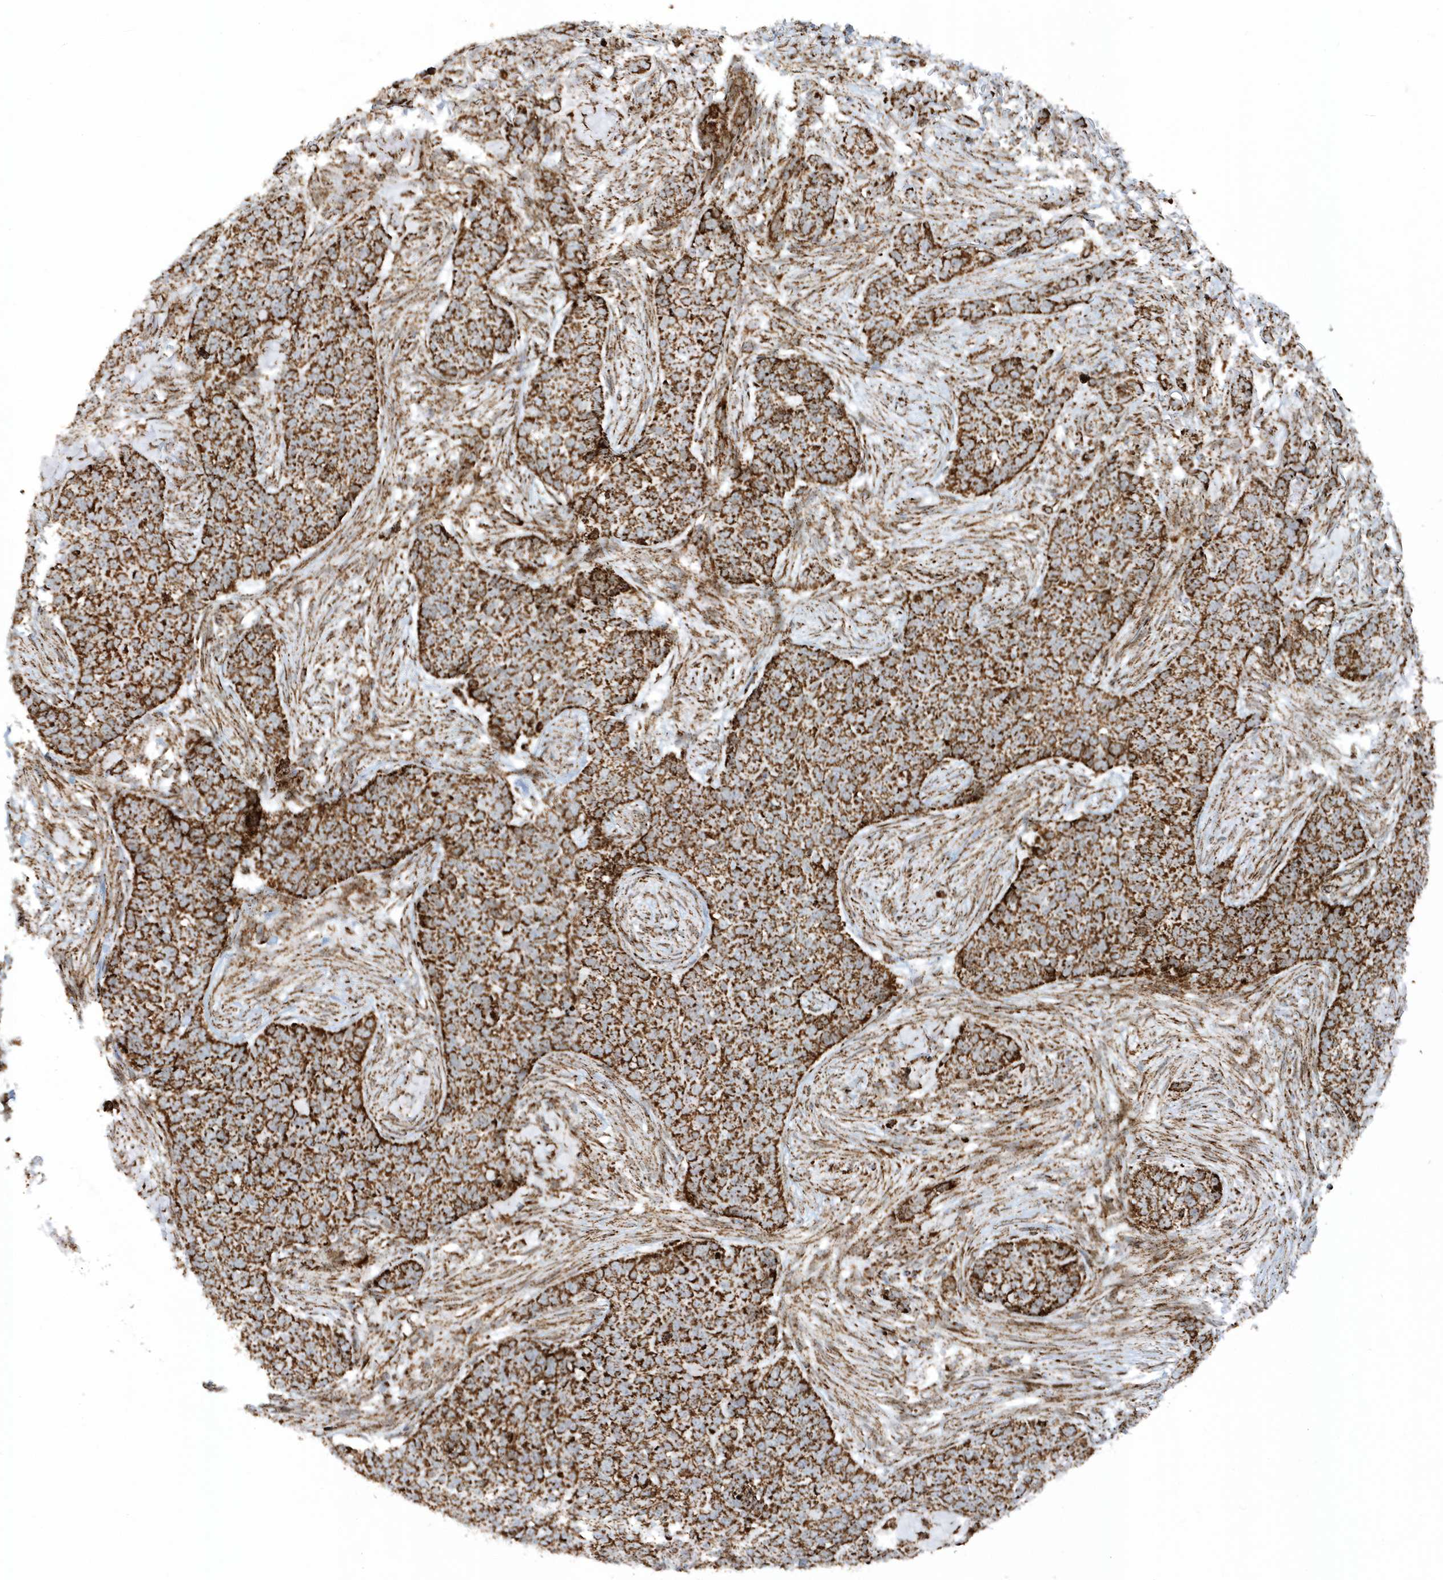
{"staining": {"intensity": "strong", "quantity": ">75%", "location": "cytoplasmic/membranous"}, "tissue": "skin cancer", "cell_type": "Tumor cells", "image_type": "cancer", "snomed": [{"axis": "morphology", "description": "Basal cell carcinoma"}, {"axis": "topography", "description": "Skin"}], "caption": "Skin cancer tissue shows strong cytoplasmic/membranous expression in approximately >75% of tumor cells, visualized by immunohistochemistry.", "gene": "CRY2", "patient": {"sex": "male", "age": 85}}